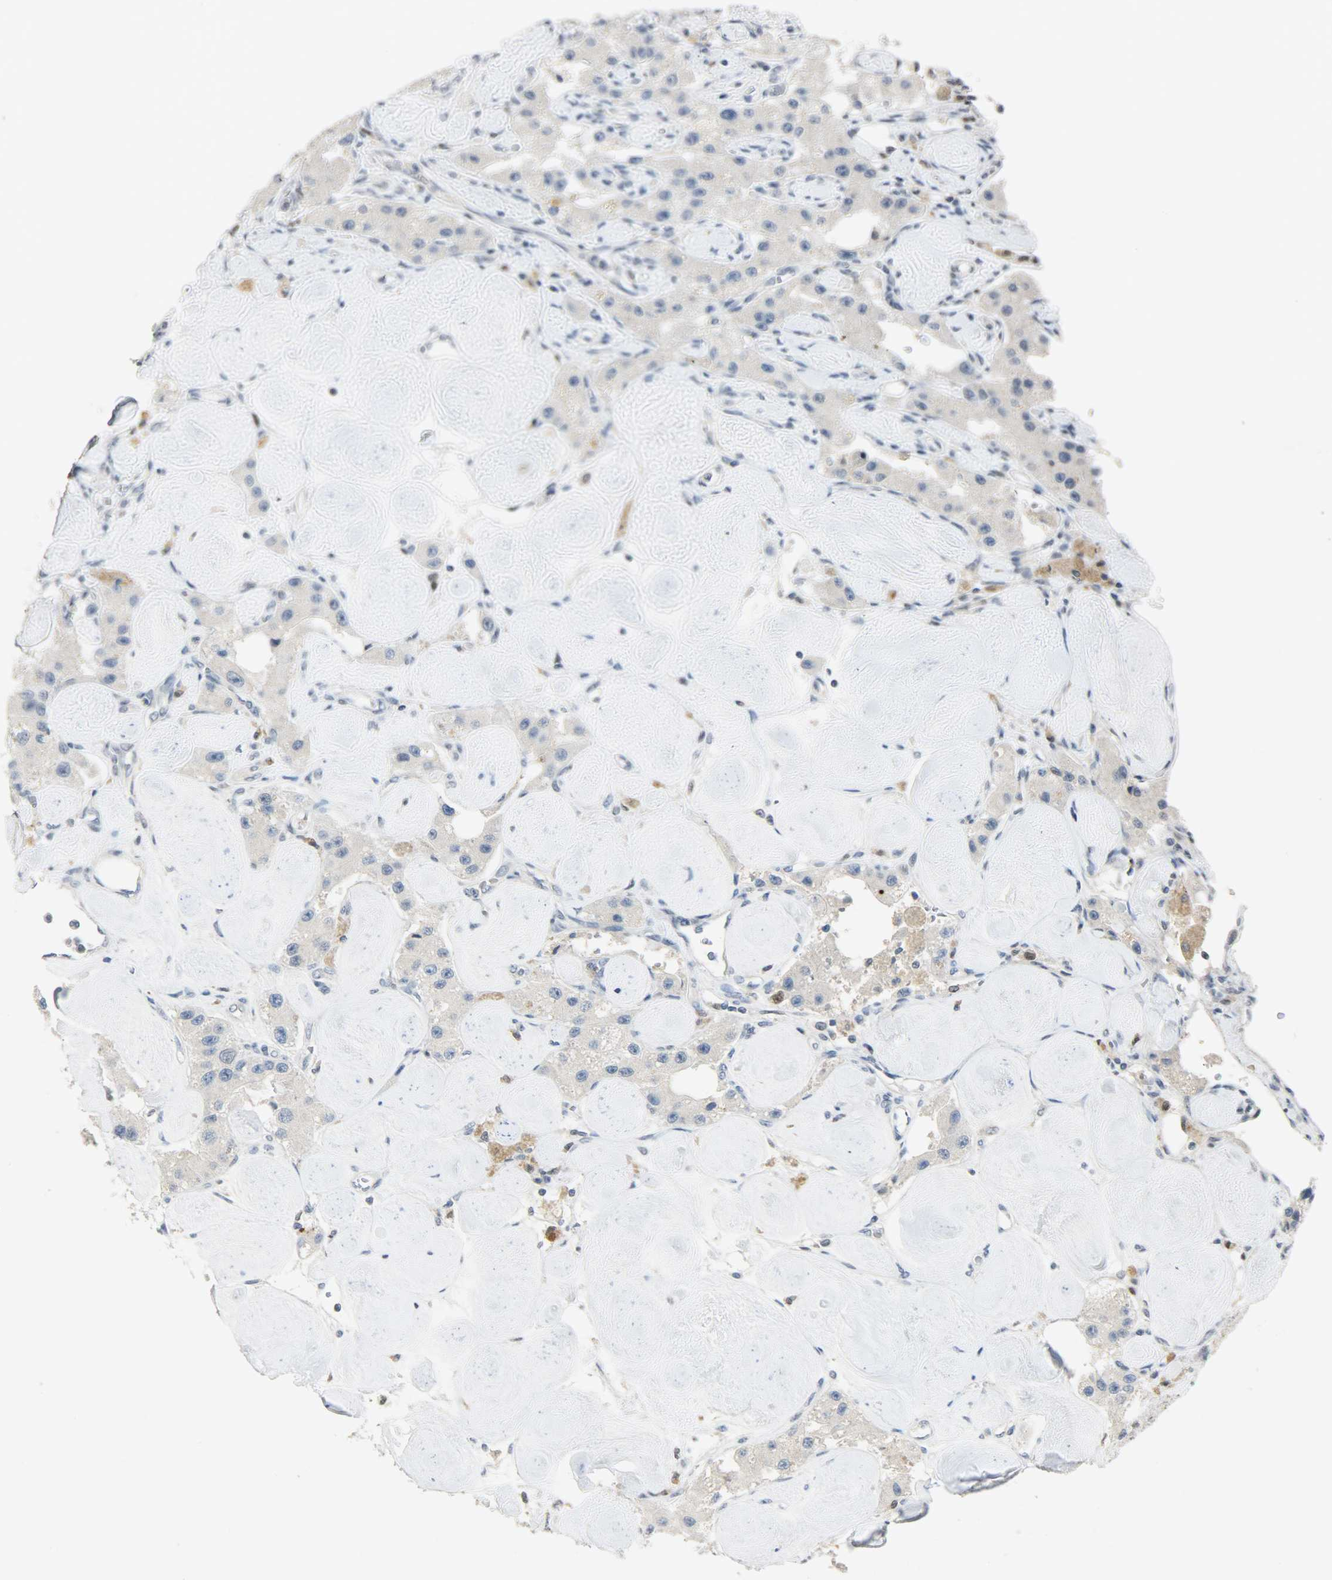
{"staining": {"intensity": "weak", "quantity": "25%-75%", "location": "cytoplasmic/membranous"}, "tissue": "carcinoid", "cell_type": "Tumor cells", "image_type": "cancer", "snomed": [{"axis": "morphology", "description": "Carcinoid, malignant, NOS"}, {"axis": "topography", "description": "Pancreas"}], "caption": "Protein expression analysis of human carcinoid reveals weak cytoplasmic/membranous positivity in approximately 25%-75% of tumor cells.", "gene": "PPARG", "patient": {"sex": "male", "age": 41}}